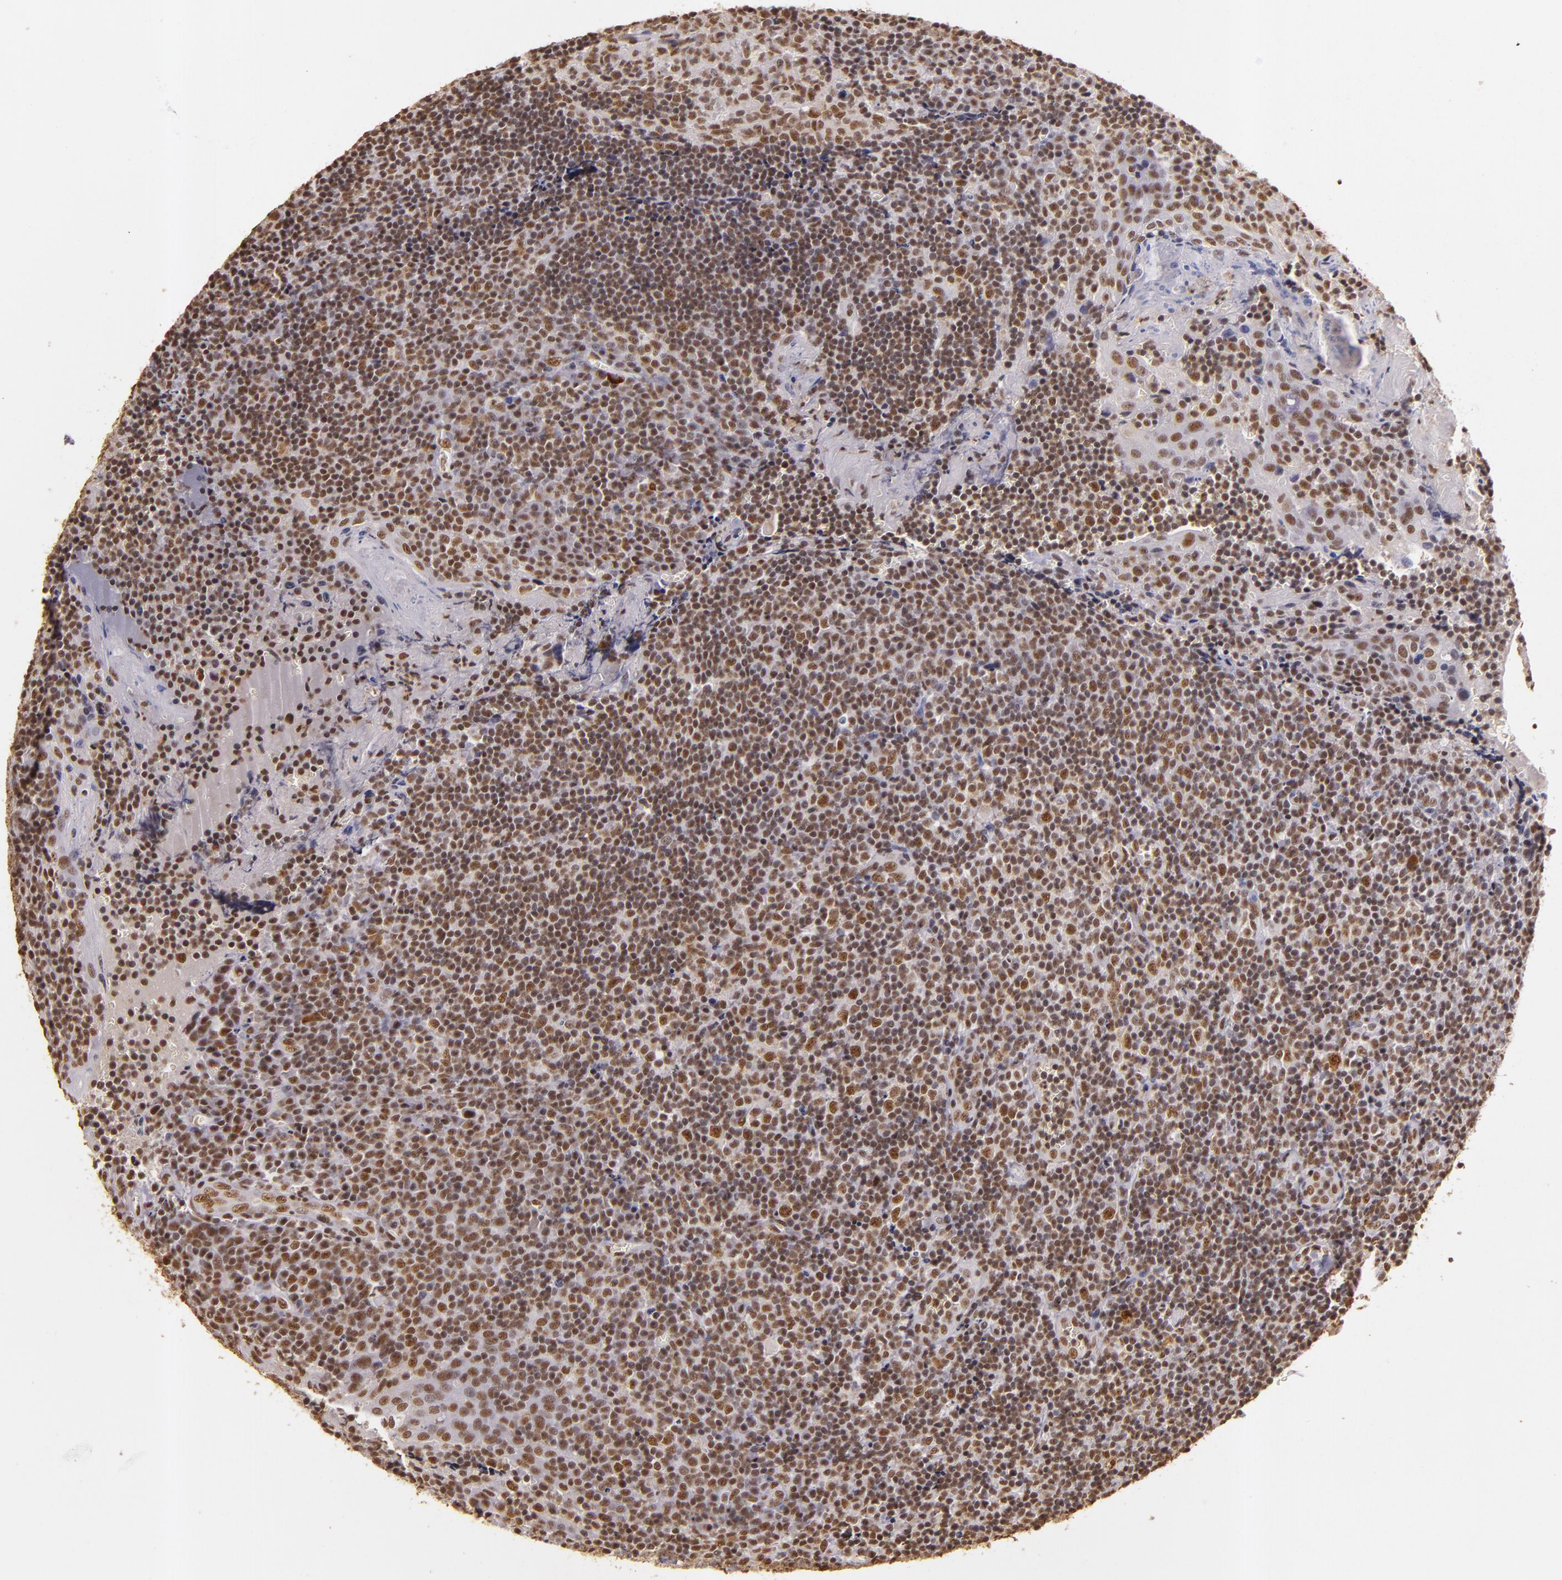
{"staining": {"intensity": "moderate", "quantity": ">75%", "location": "nuclear"}, "tissue": "tonsil", "cell_type": "Germinal center cells", "image_type": "normal", "snomed": [{"axis": "morphology", "description": "Normal tissue, NOS"}, {"axis": "topography", "description": "Tonsil"}], "caption": "Immunohistochemical staining of normal tonsil demonstrates moderate nuclear protein positivity in approximately >75% of germinal center cells.", "gene": "CBX3", "patient": {"sex": "male", "age": 20}}